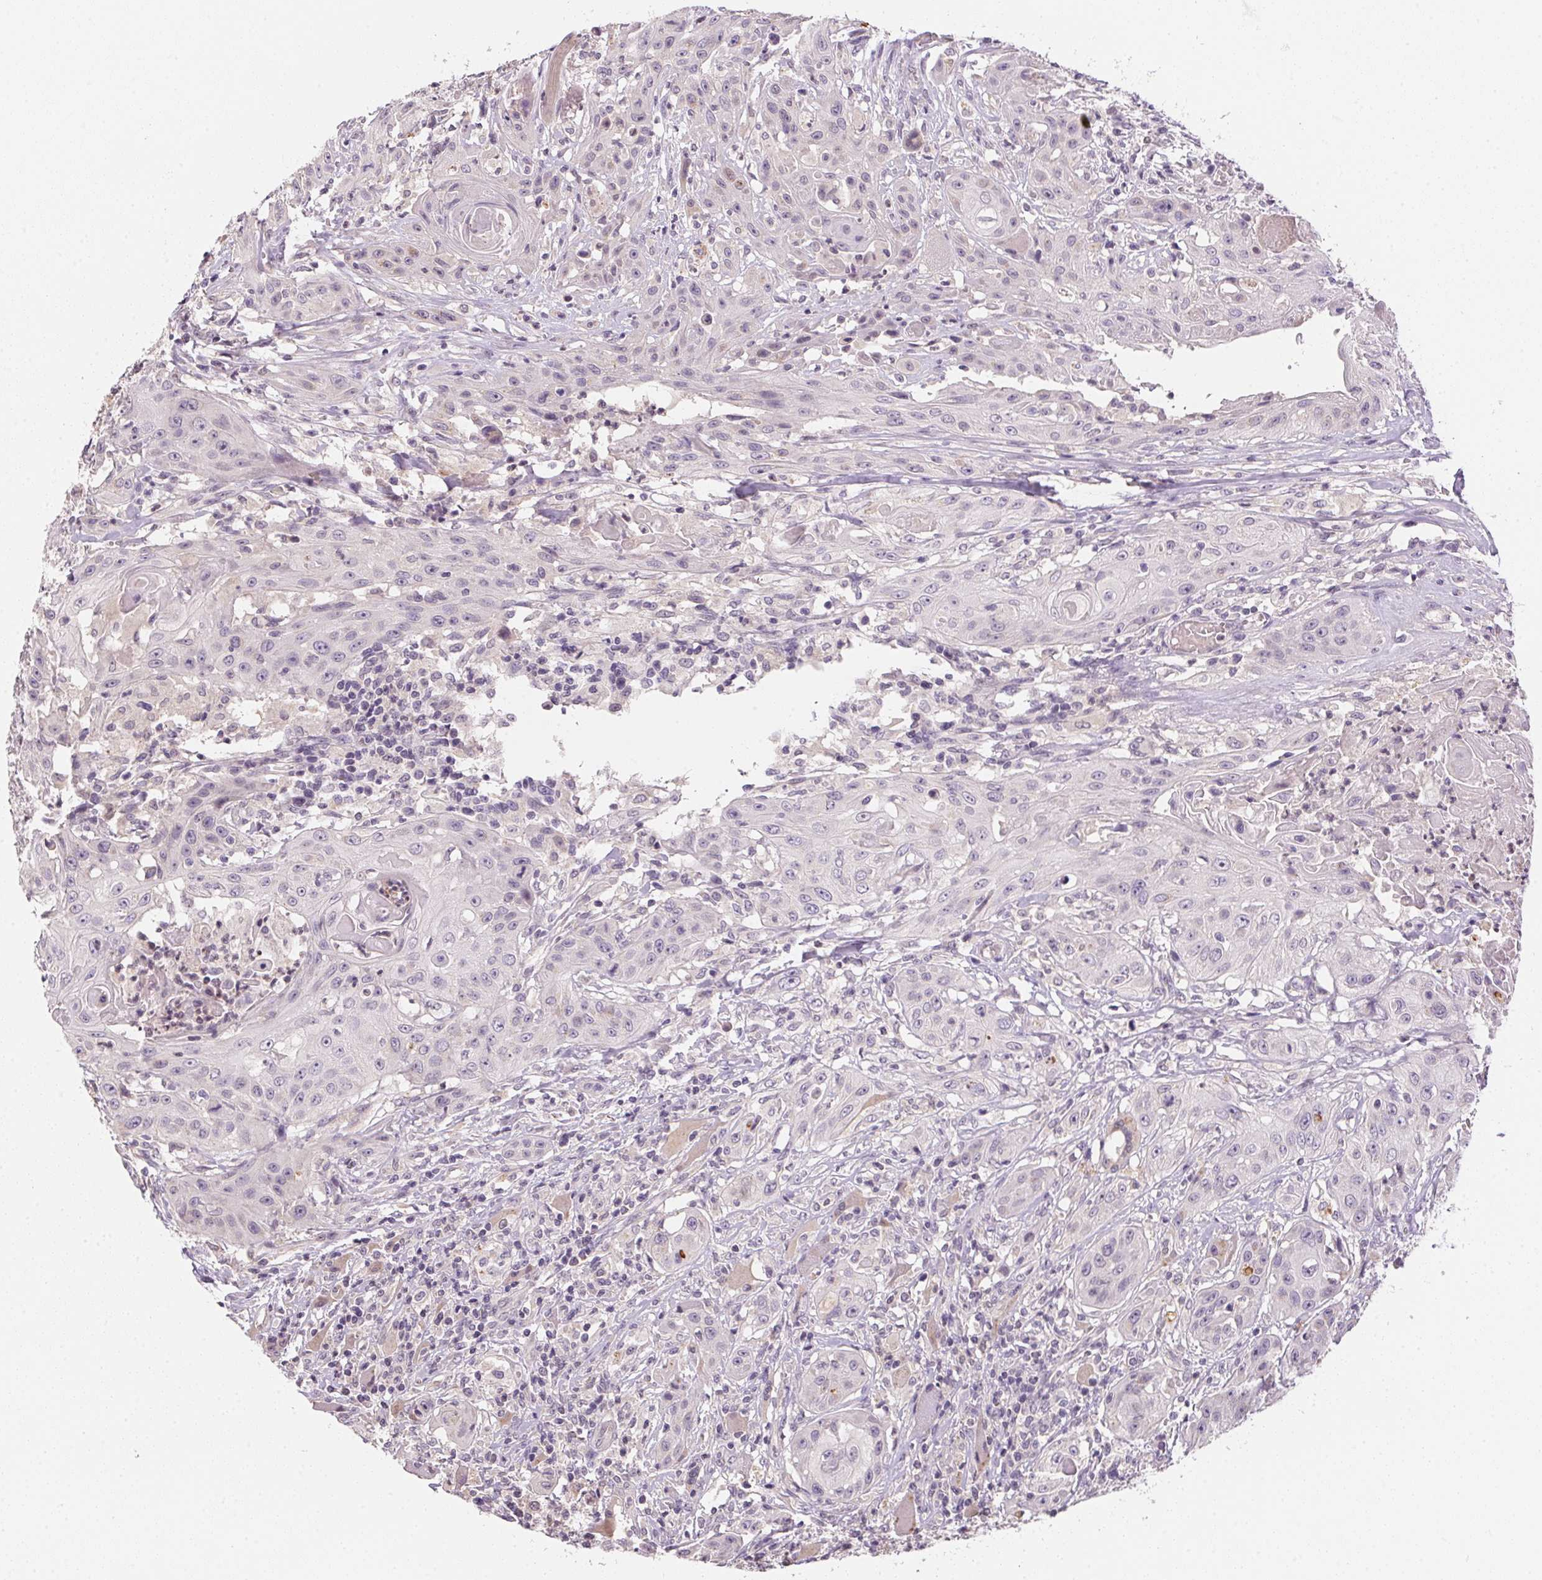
{"staining": {"intensity": "negative", "quantity": "none", "location": "none"}, "tissue": "head and neck cancer", "cell_type": "Tumor cells", "image_type": "cancer", "snomed": [{"axis": "morphology", "description": "Squamous cell carcinoma, NOS"}, {"axis": "topography", "description": "Oral tissue"}, {"axis": "topography", "description": "Head-Neck"}, {"axis": "topography", "description": "Neck, NOS"}], "caption": "An image of head and neck cancer (squamous cell carcinoma) stained for a protein exhibits no brown staining in tumor cells. The staining was performed using DAB to visualize the protein expression in brown, while the nuclei were stained in blue with hematoxylin (Magnification: 20x).", "gene": "ALDH8A1", "patient": {"sex": "female", "age": 55}}